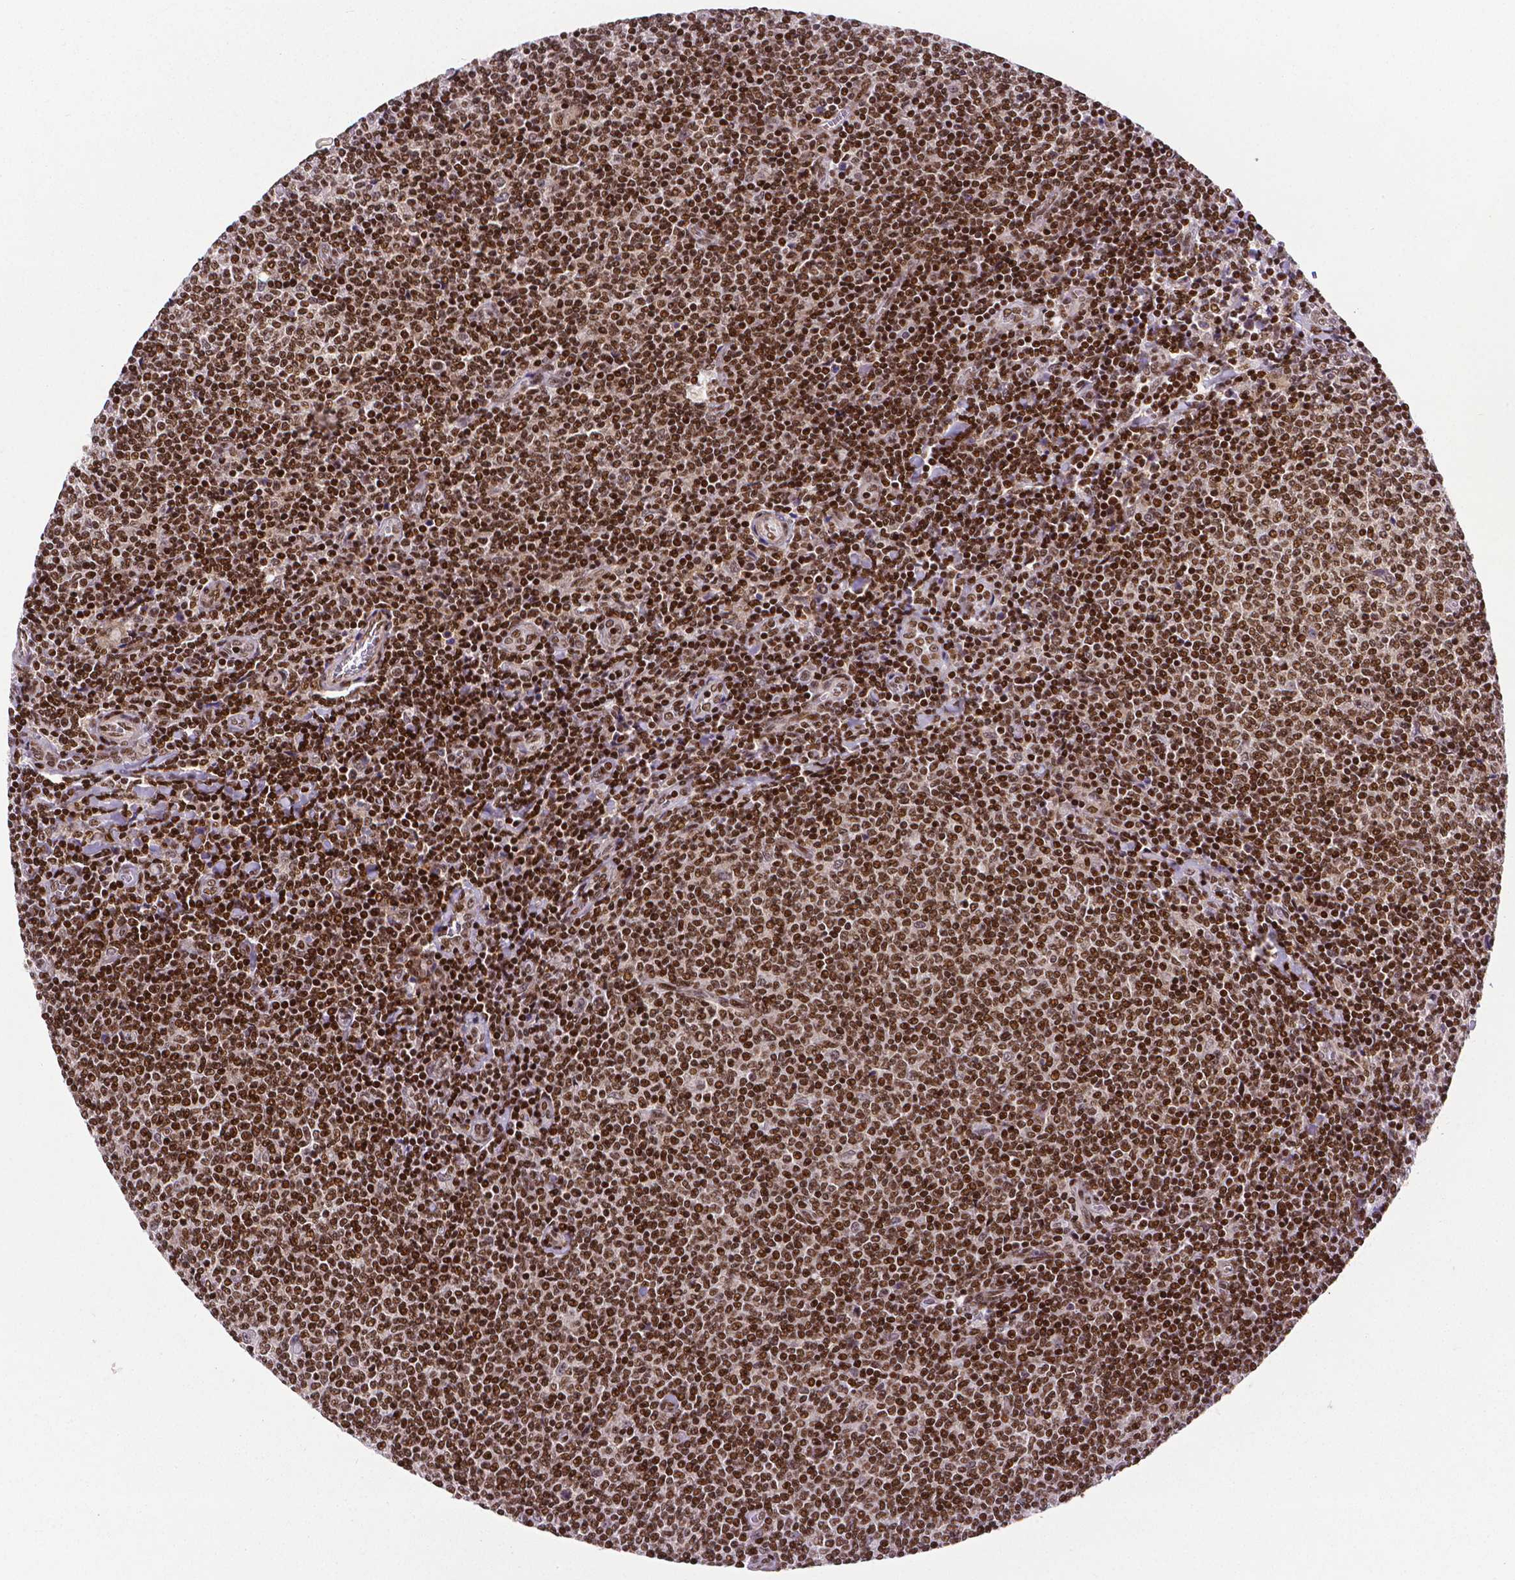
{"staining": {"intensity": "moderate", "quantity": ">75%", "location": "nuclear"}, "tissue": "lymphoma", "cell_type": "Tumor cells", "image_type": "cancer", "snomed": [{"axis": "morphology", "description": "Malignant lymphoma, non-Hodgkin's type, Low grade"}, {"axis": "topography", "description": "Lymph node"}], "caption": "Lymphoma tissue shows moderate nuclear staining in approximately >75% of tumor cells, visualized by immunohistochemistry.", "gene": "CTCF", "patient": {"sex": "male", "age": 52}}